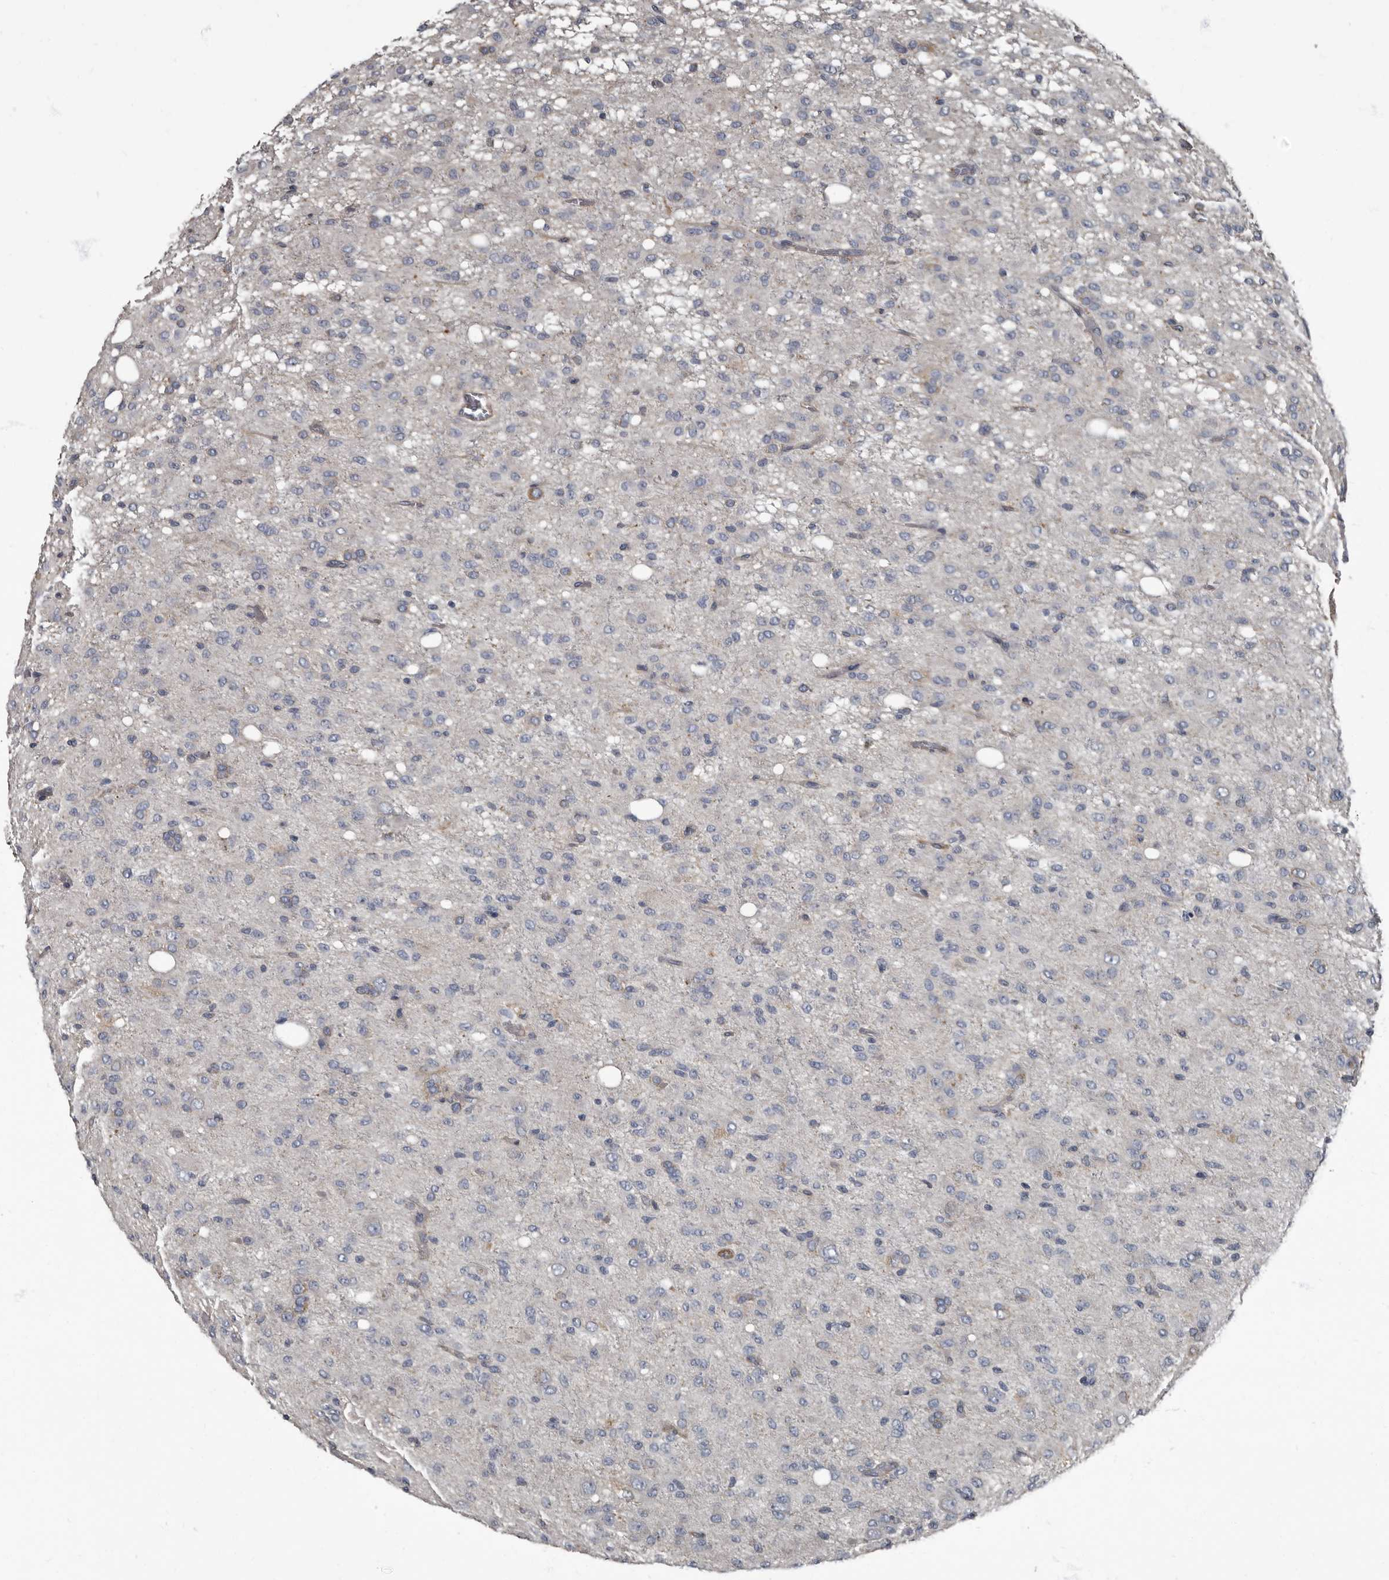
{"staining": {"intensity": "negative", "quantity": "none", "location": "none"}, "tissue": "glioma", "cell_type": "Tumor cells", "image_type": "cancer", "snomed": [{"axis": "morphology", "description": "Glioma, malignant, High grade"}, {"axis": "topography", "description": "Brain"}], "caption": "Histopathology image shows no protein positivity in tumor cells of malignant glioma (high-grade) tissue.", "gene": "TPD52L1", "patient": {"sex": "female", "age": 59}}